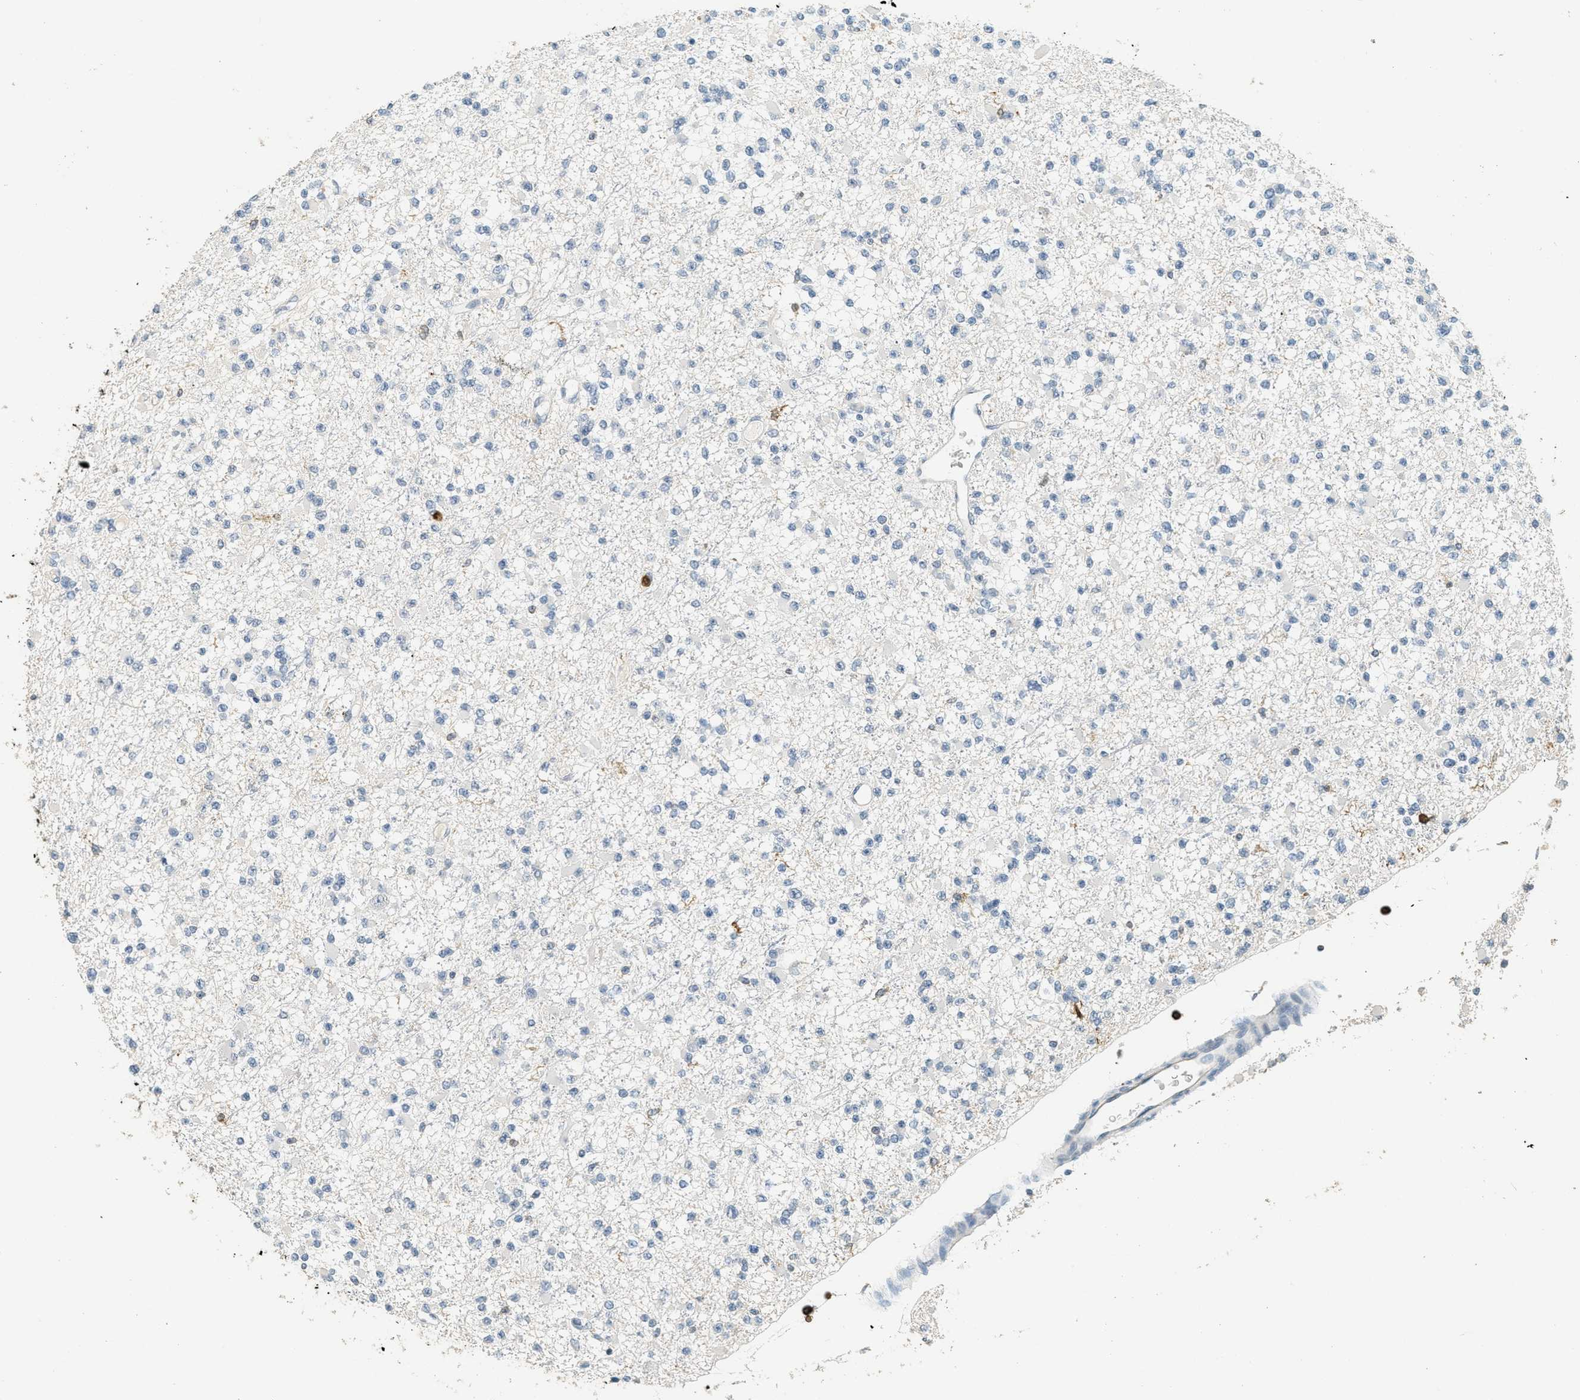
{"staining": {"intensity": "negative", "quantity": "none", "location": "none"}, "tissue": "glioma", "cell_type": "Tumor cells", "image_type": "cancer", "snomed": [{"axis": "morphology", "description": "Glioma, malignant, Low grade"}, {"axis": "topography", "description": "Brain"}], "caption": "Immunohistochemistry of malignant low-grade glioma shows no expression in tumor cells. The staining is performed using DAB (3,3'-diaminobenzidine) brown chromogen with nuclei counter-stained in using hematoxylin.", "gene": "LSP1", "patient": {"sex": "female", "age": 22}}